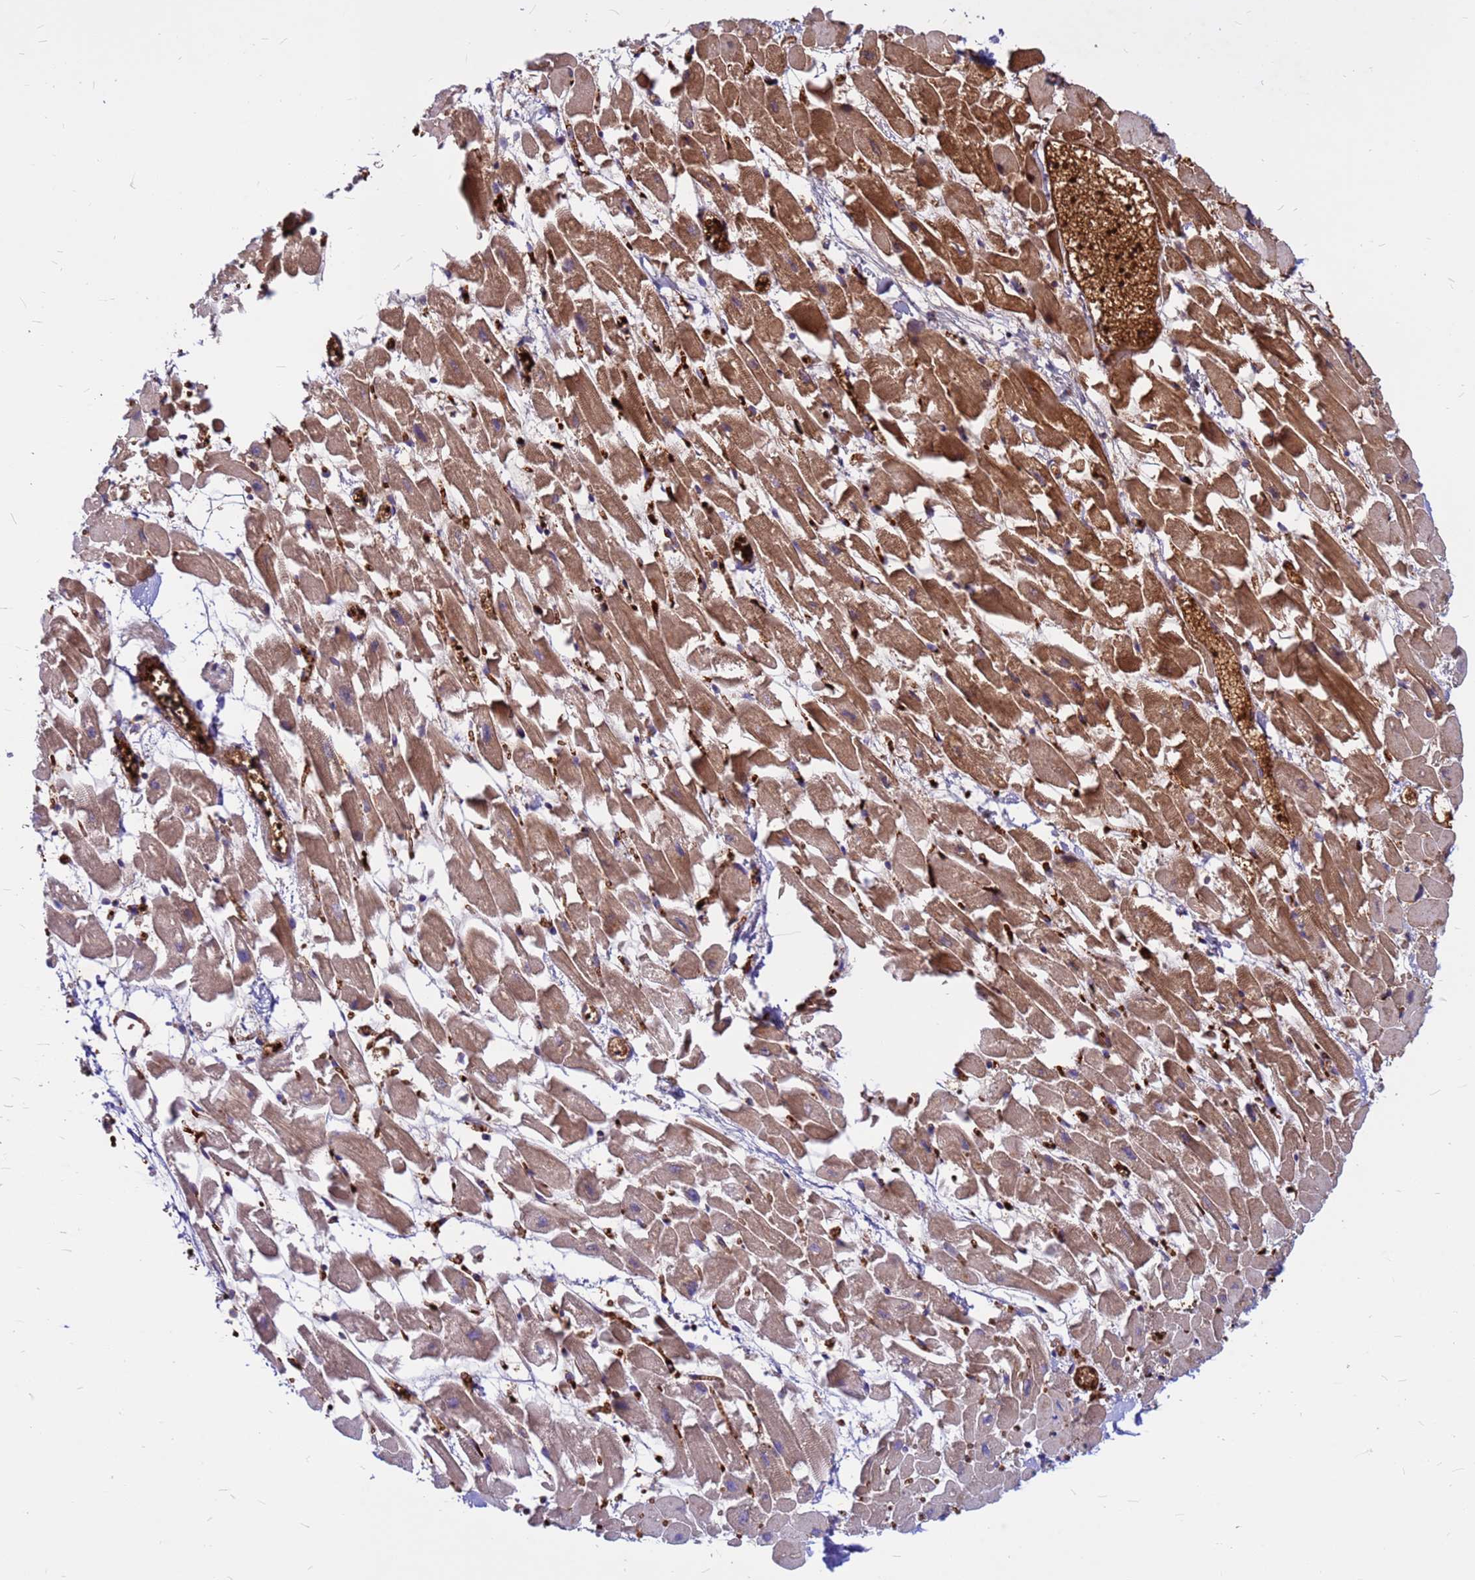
{"staining": {"intensity": "moderate", "quantity": "25%-75%", "location": "cytoplasmic/membranous"}, "tissue": "heart muscle", "cell_type": "Cardiomyocytes", "image_type": "normal", "snomed": [{"axis": "morphology", "description": "Normal tissue, NOS"}, {"axis": "topography", "description": "Heart"}], "caption": "This image displays immunohistochemistry (IHC) staining of normal human heart muscle, with medium moderate cytoplasmic/membranous expression in approximately 25%-75% of cardiomyocytes.", "gene": "ZNF669", "patient": {"sex": "female", "age": 64}}